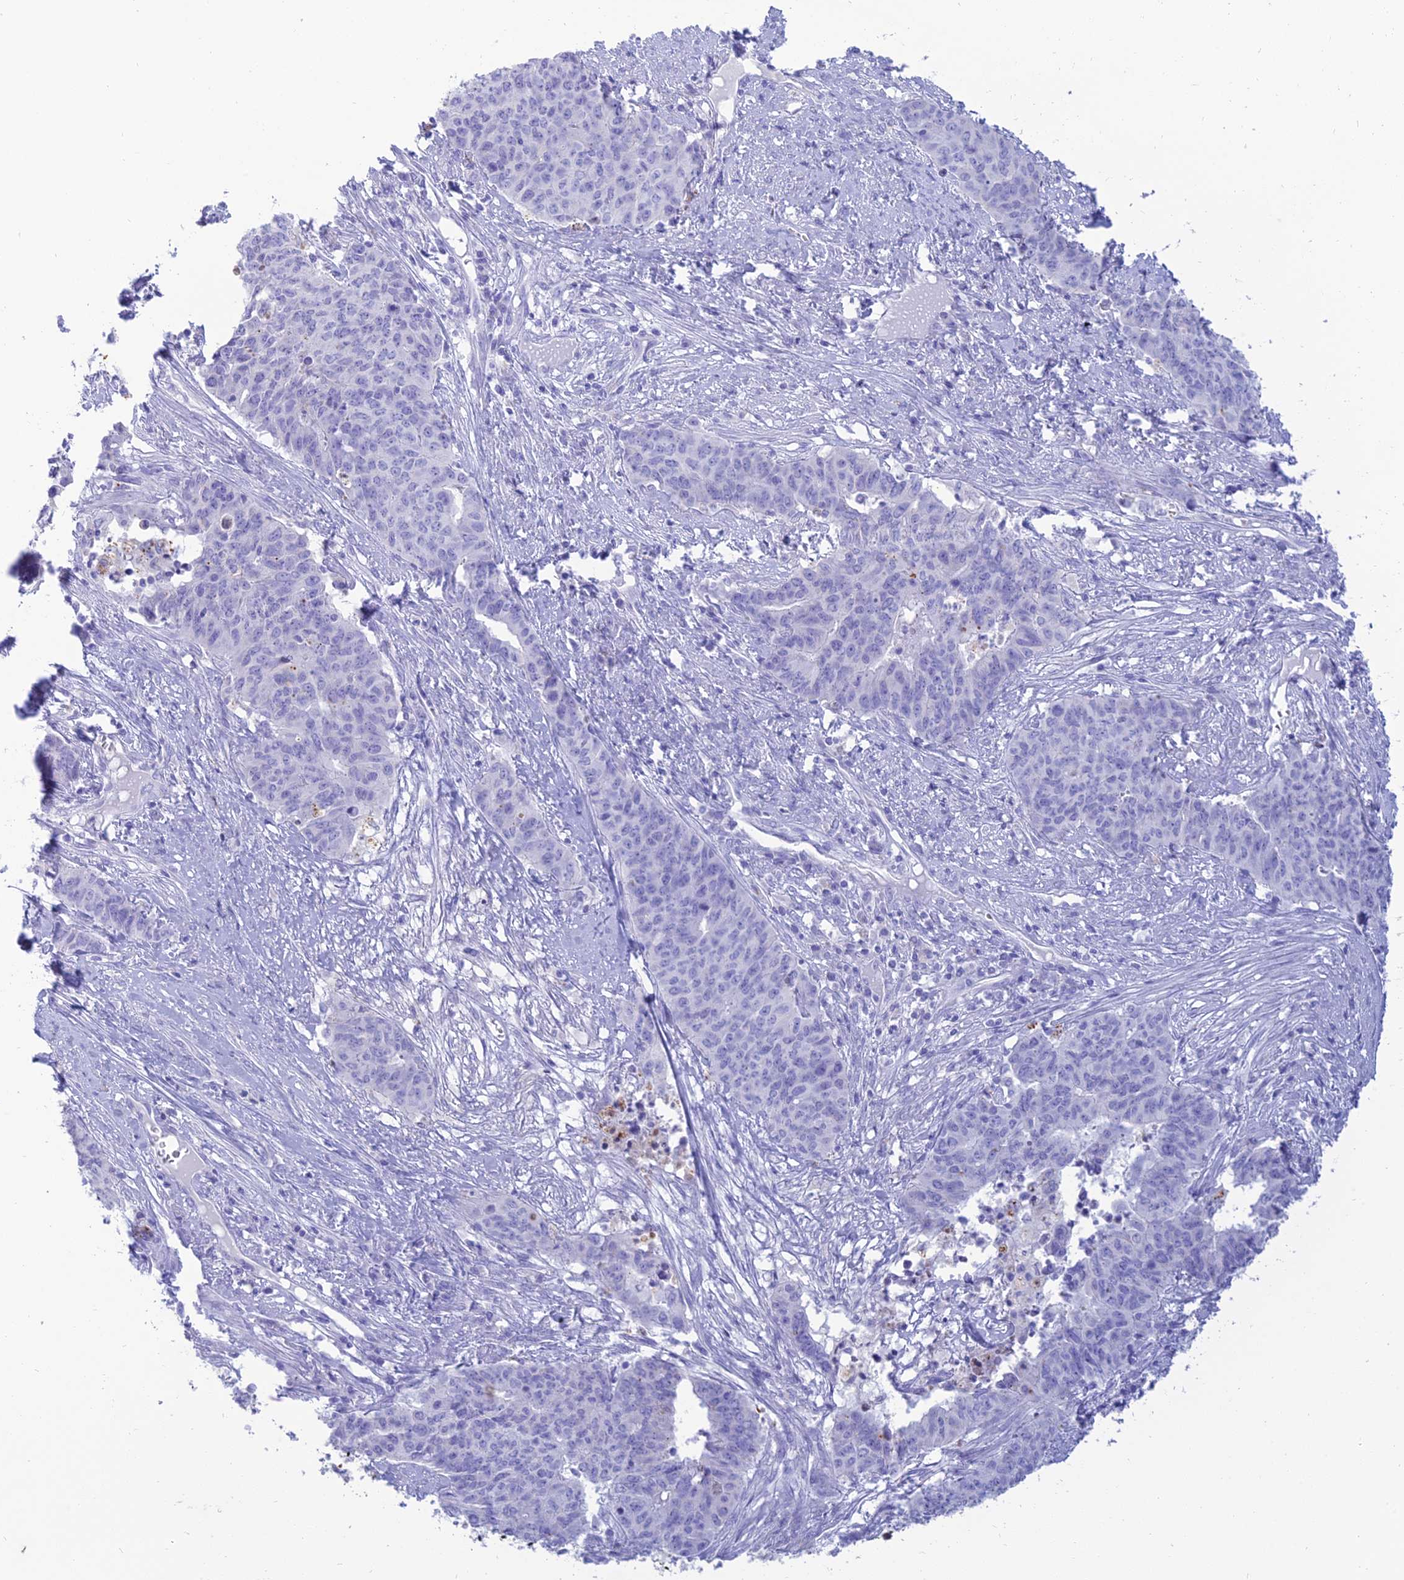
{"staining": {"intensity": "negative", "quantity": "none", "location": "none"}, "tissue": "endometrial cancer", "cell_type": "Tumor cells", "image_type": "cancer", "snomed": [{"axis": "morphology", "description": "Adenocarcinoma, NOS"}, {"axis": "topography", "description": "Endometrium"}], "caption": "An immunohistochemistry image of endometrial cancer is shown. There is no staining in tumor cells of endometrial cancer. (Brightfield microscopy of DAB (3,3'-diaminobenzidine) IHC at high magnification).", "gene": "MAL2", "patient": {"sex": "female", "age": 59}}